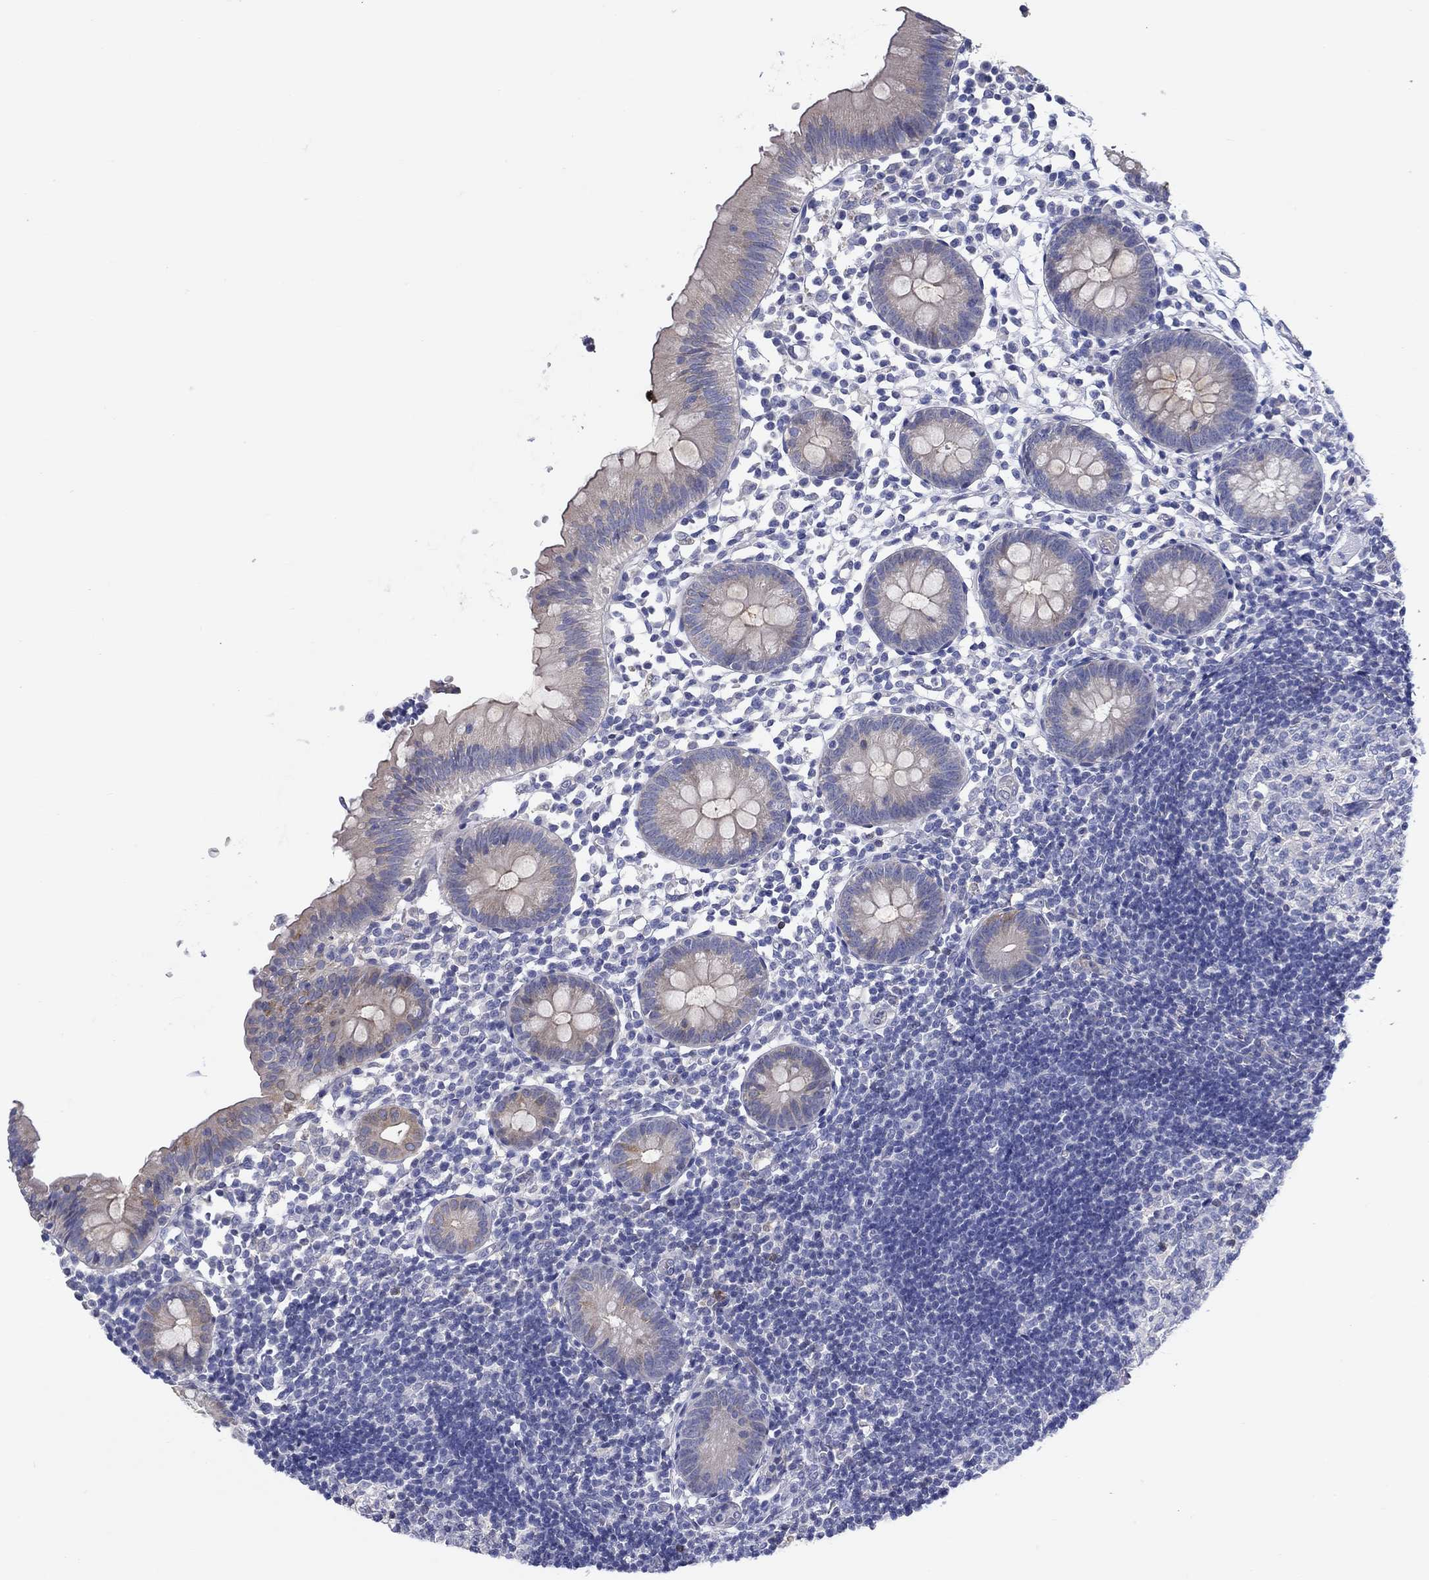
{"staining": {"intensity": "negative", "quantity": "none", "location": "none"}, "tissue": "appendix", "cell_type": "Glandular cells", "image_type": "normal", "snomed": [{"axis": "morphology", "description": "Normal tissue, NOS"}, {"axis": "topography", "description": "Appendix"}], "caption": "This is an immunohistochemistry histopathology image of benign appendix. There is no expression in glandular cells.", "gene": "ERMP1", "patient": {"sex": "female", "age": 40}}